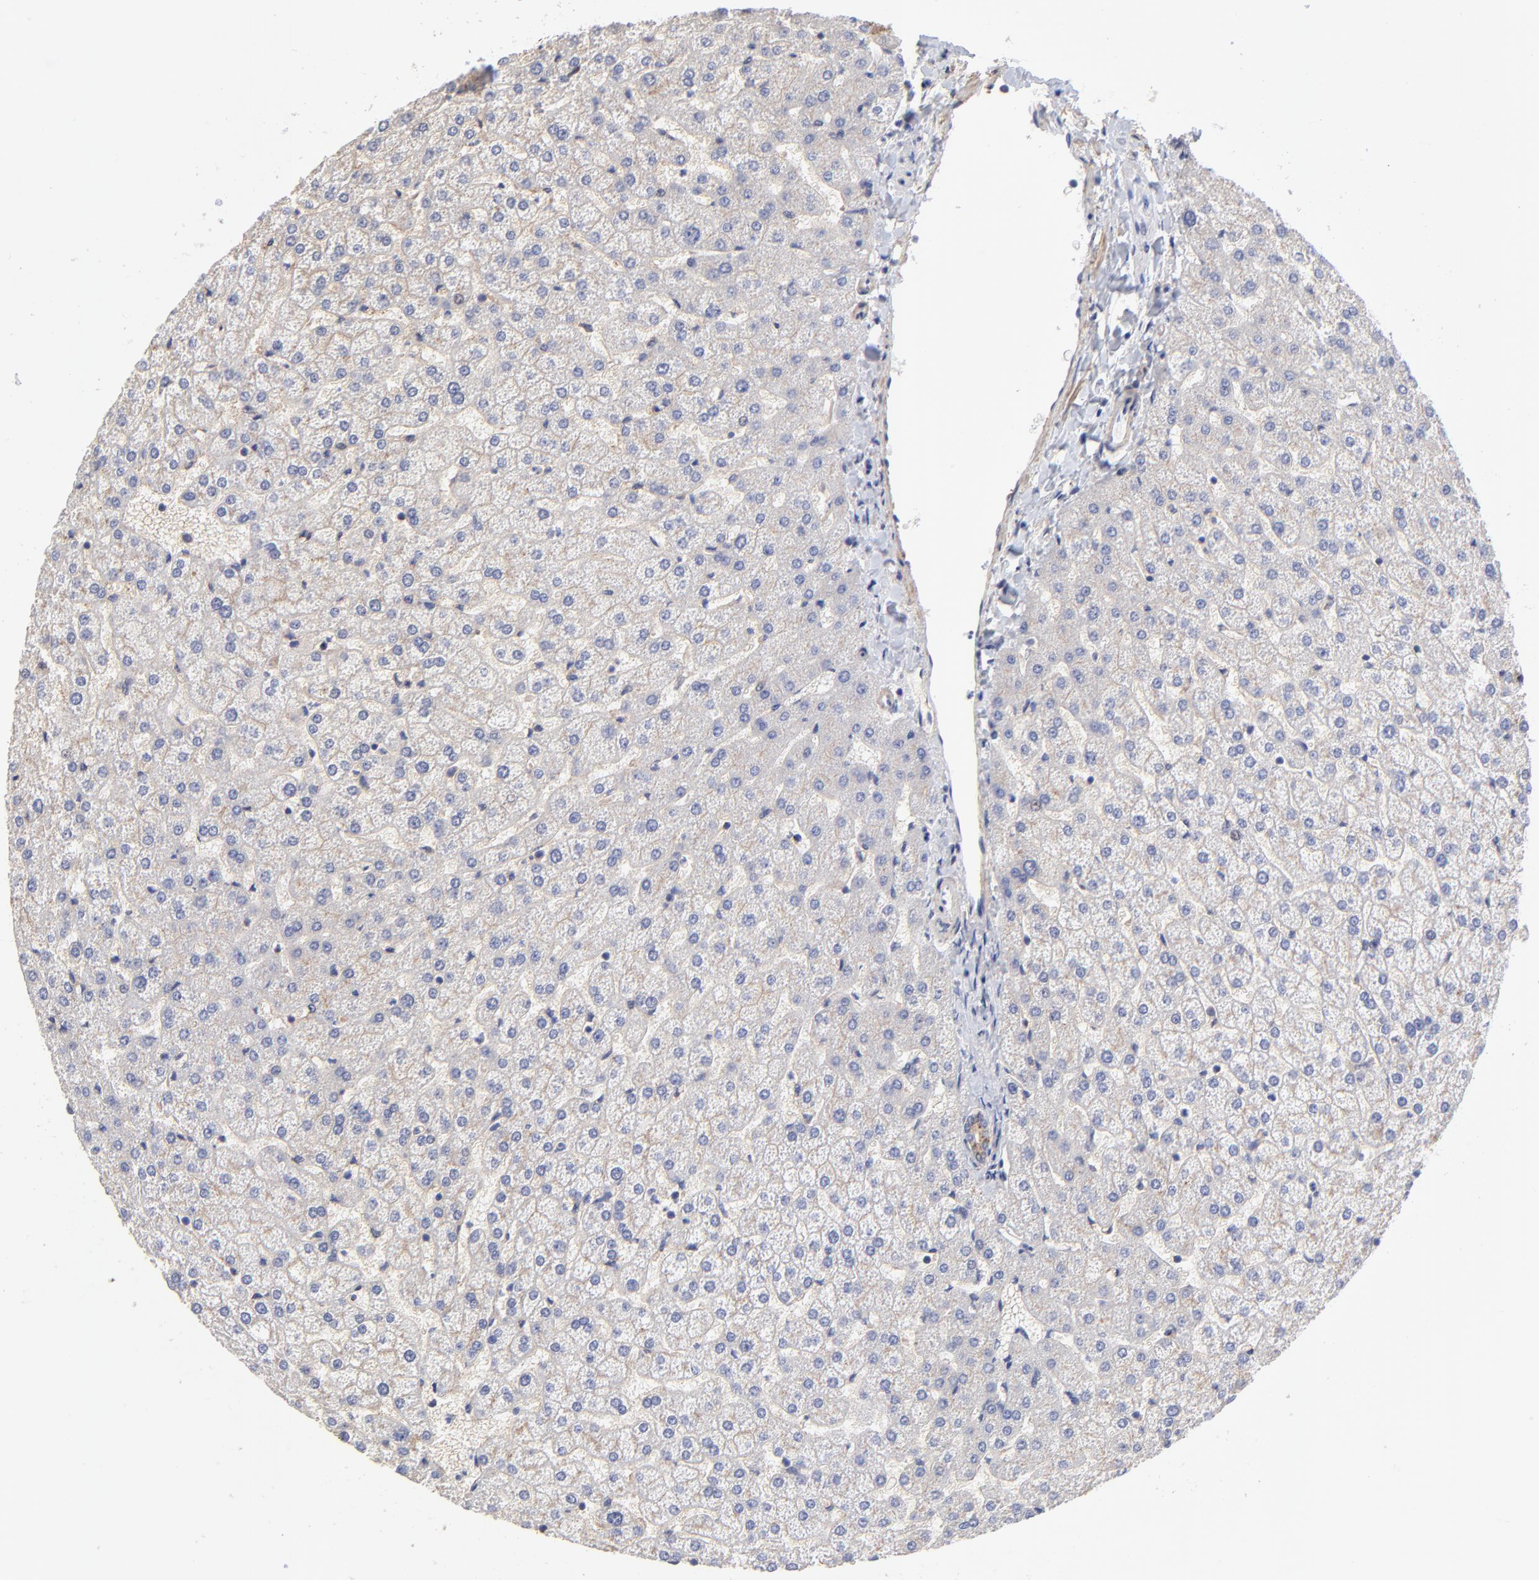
{"staining": {"intensity": "moderate", "quantity": ">75%", "location": "cytoplasmic/membranous"}, "tissue": "liver", "cell_type": "Cholangiocytes", "image_type": "normal", "snomed": [{"axis": "morphology", "description": "Normal tissue, NOS"}, {"axis": "topography", "description": "Liver"}], "caption": "Immunohistochemistry micrograph of benign liver: liver stained using immunohistochemistry shows medium levels of moderate protein expression localized specifically in the cytoplasmic/membranous of cholangiocytes, appearing as a cytoplasmic/membranous brown color.", "gene": "PDE4B", "patient": {"sex": "female", "age": 32}}